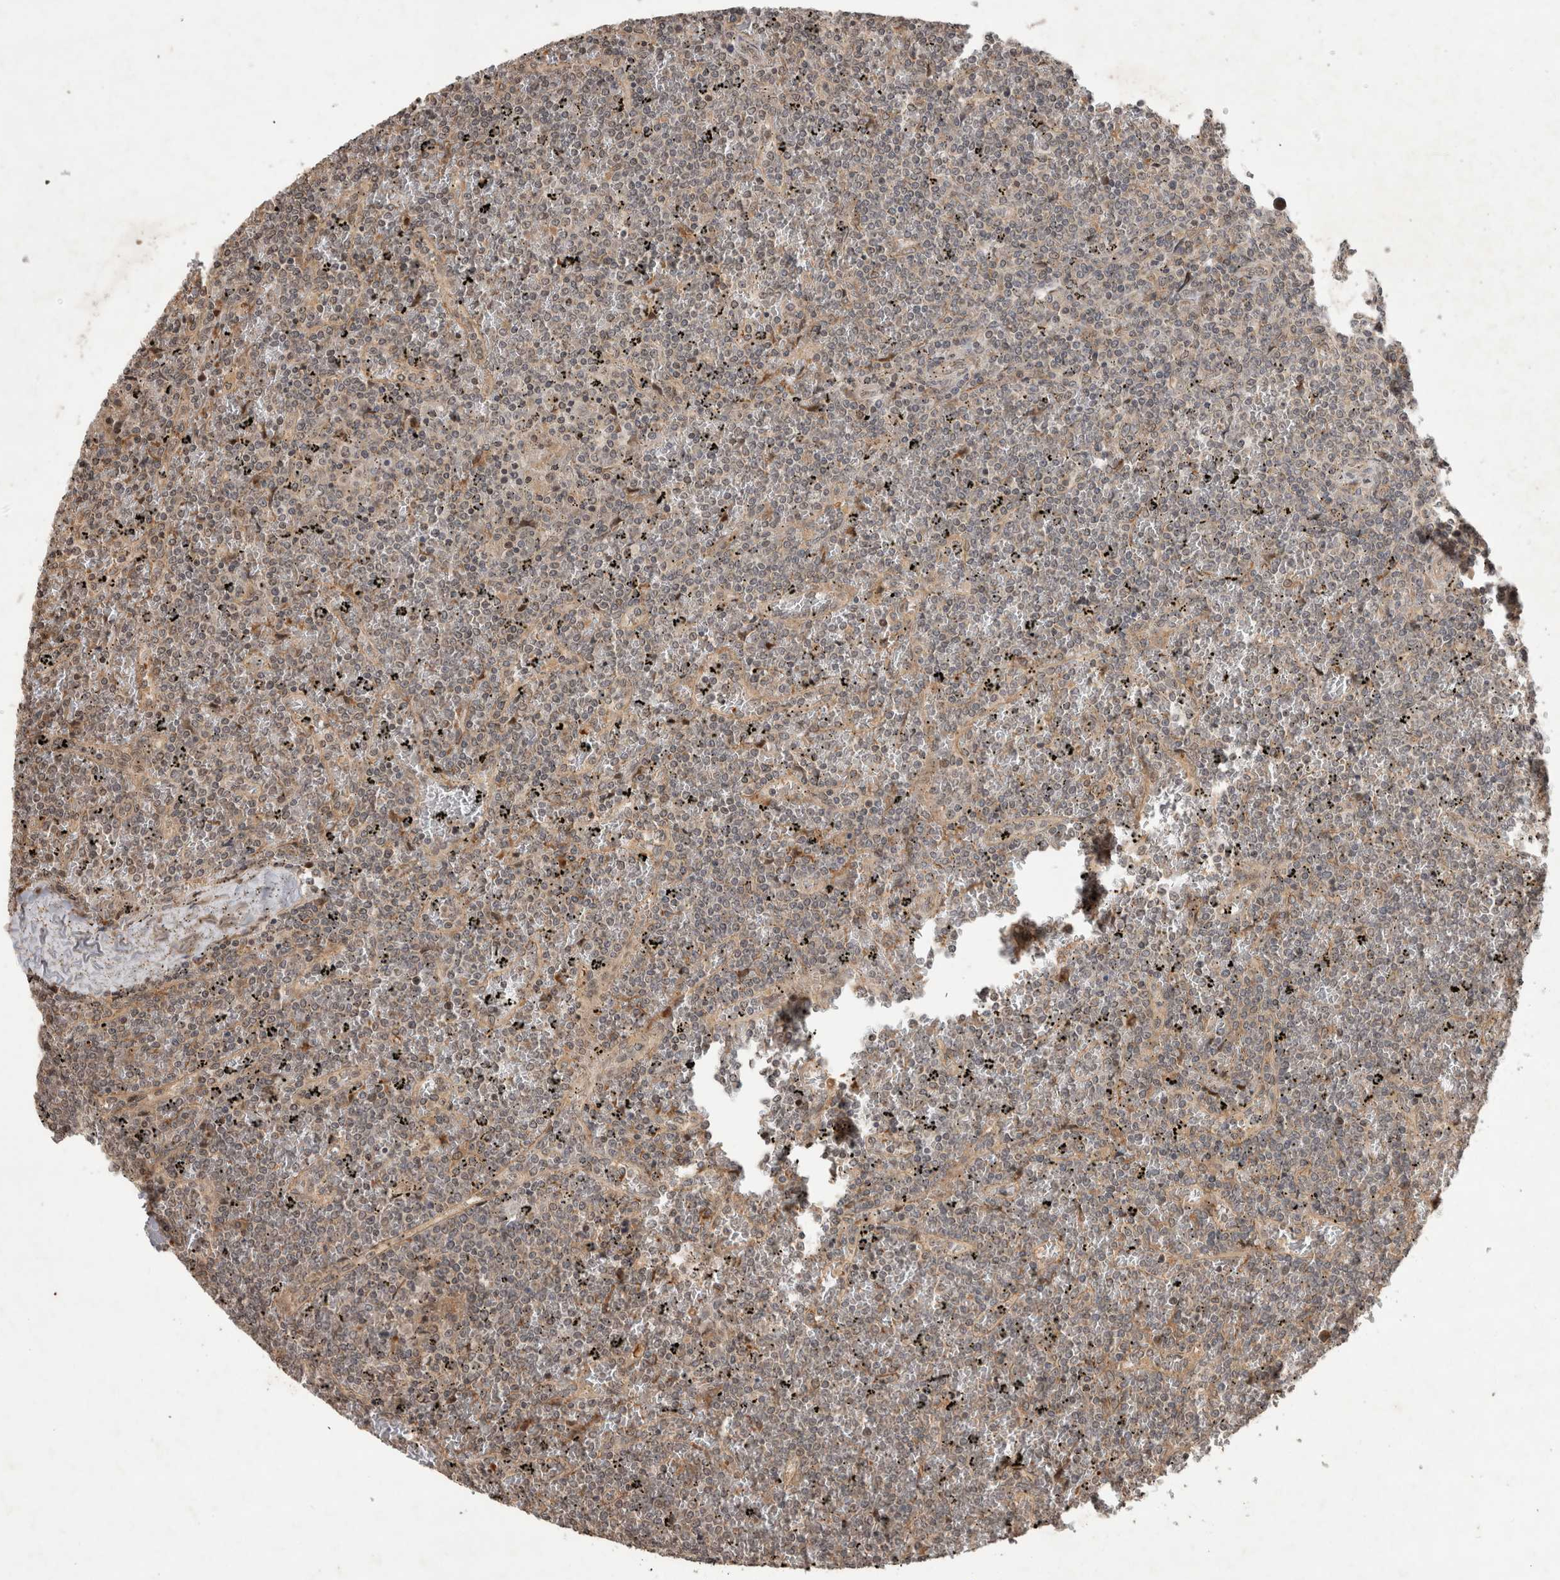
{"staining": {"intensity": "negative", "quantity": "none", "location": "none"}, "tissue": "lymphoma", "cell_type": "Tumor cells", "image_type": "cancer", "snomed": [{"axis": "morphology", "description": "Malignant lymphoma, non-Hodgkin's type, Low grade"}, {"axis": "topography", "description": "Spleen"}], "caption": "This is an immunohistochemistry (IHC) photomicrograph of malignant lymphoma, non-Hodgkin's type (low-grade). There is no positivity in tumor cells.", "gene": "PITPNC1", "patient": {"sex": "female", "age": 19}}